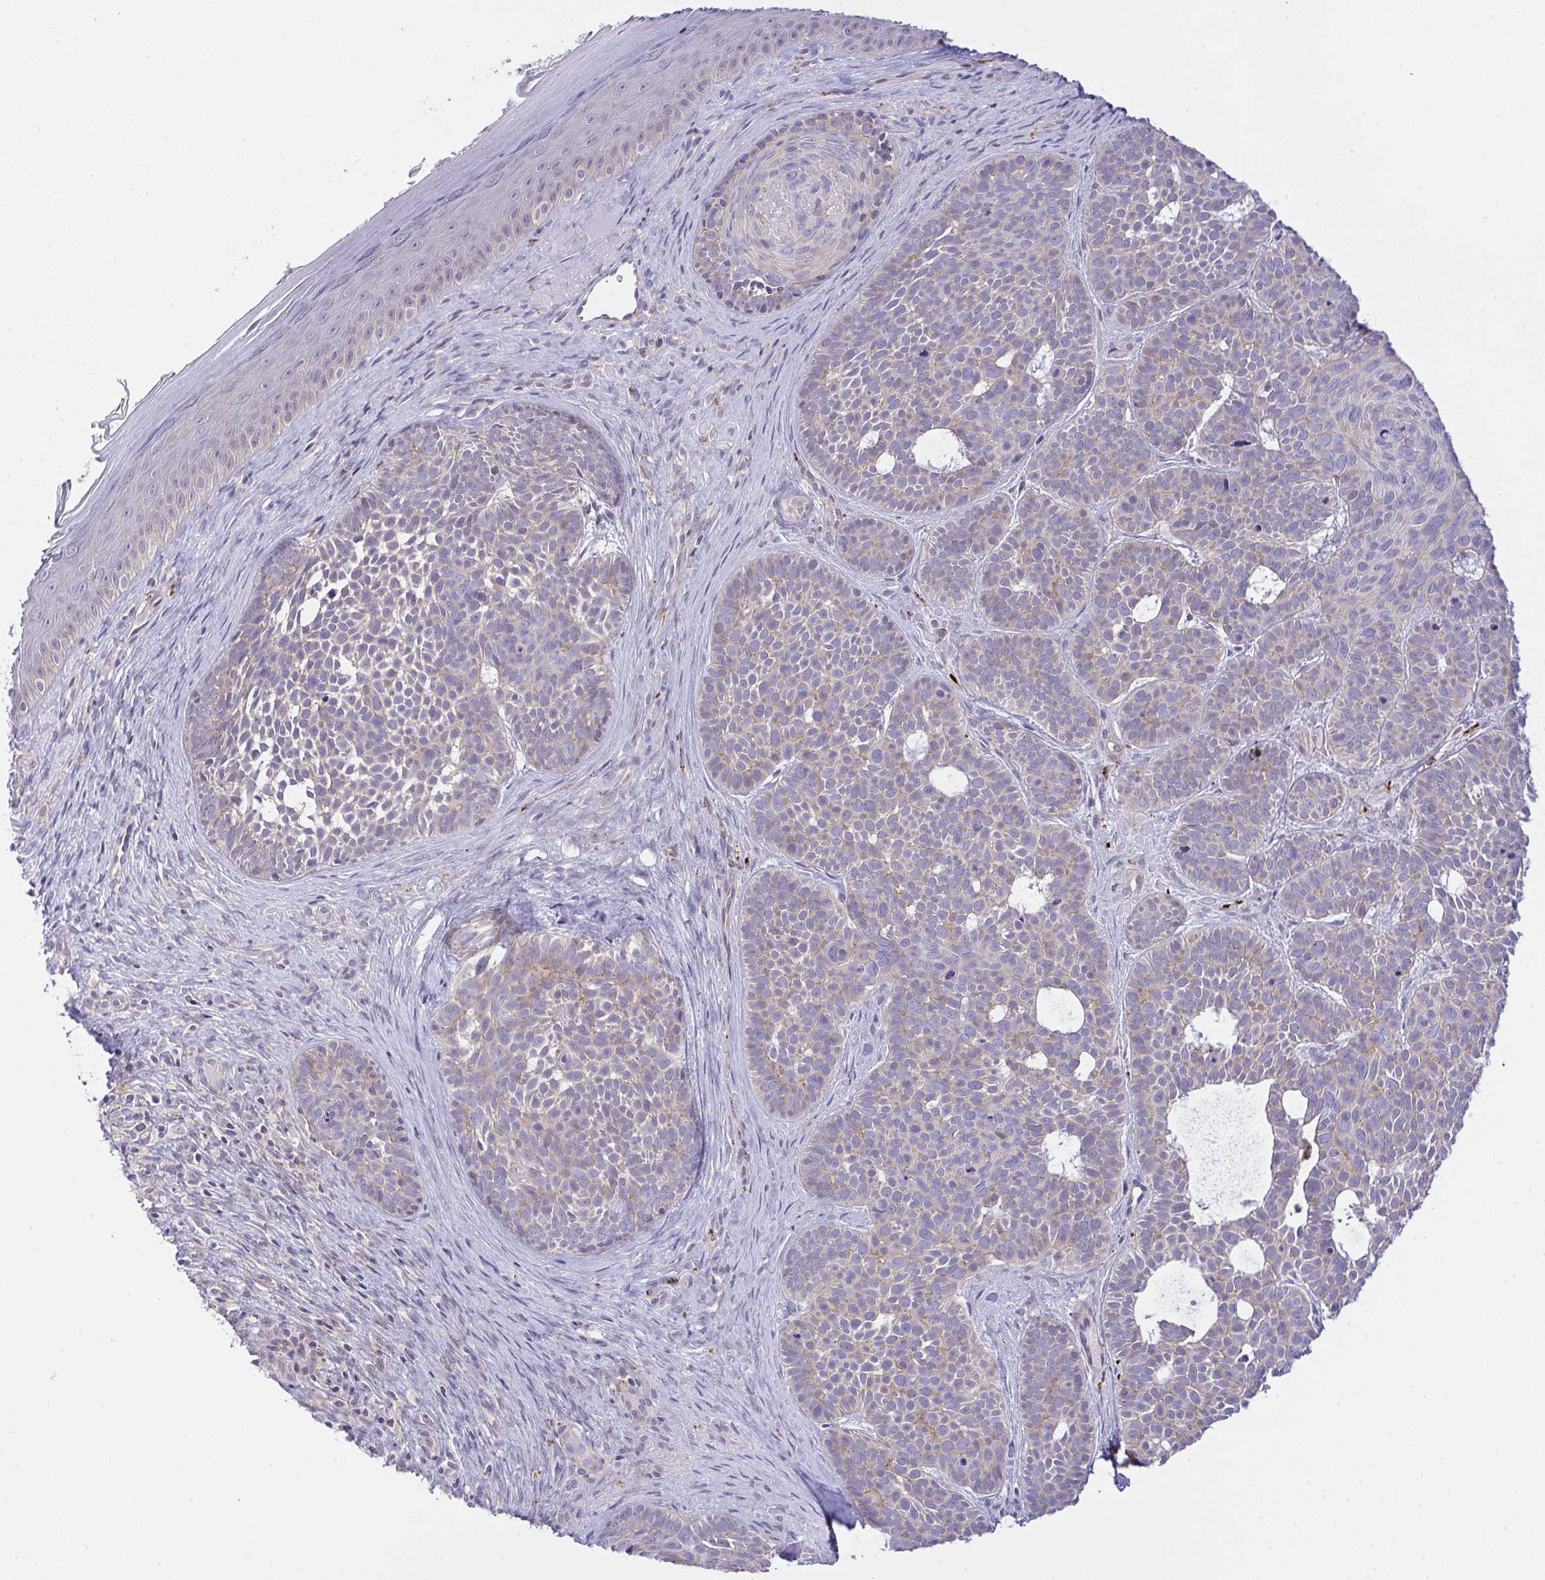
{"staining": {"intensity": "weak", "quantity": "25%-75%", "location": "cytoplasmic/membranous"}, "tissue": "skin cancer", "cell_type": "Tumor cells", "image_type": "cancer", "snomed": [{"axis": "morphology", "description": "Basal cell carcinoma"}, {"axis": "topography", "description": "Skin"}], "caption": "Immunohistochemistry histopathology image of neoplastic tissue: human skin cancer stained using IHC exhibits low levels of weak protein expression localized specifically in the cytoplasmic/membranous of tumor cells, appearing as a cytoplasmic/membranous brown color.", "gene": "HOXD12", "patient": {"sex": "male", "age": 81}}